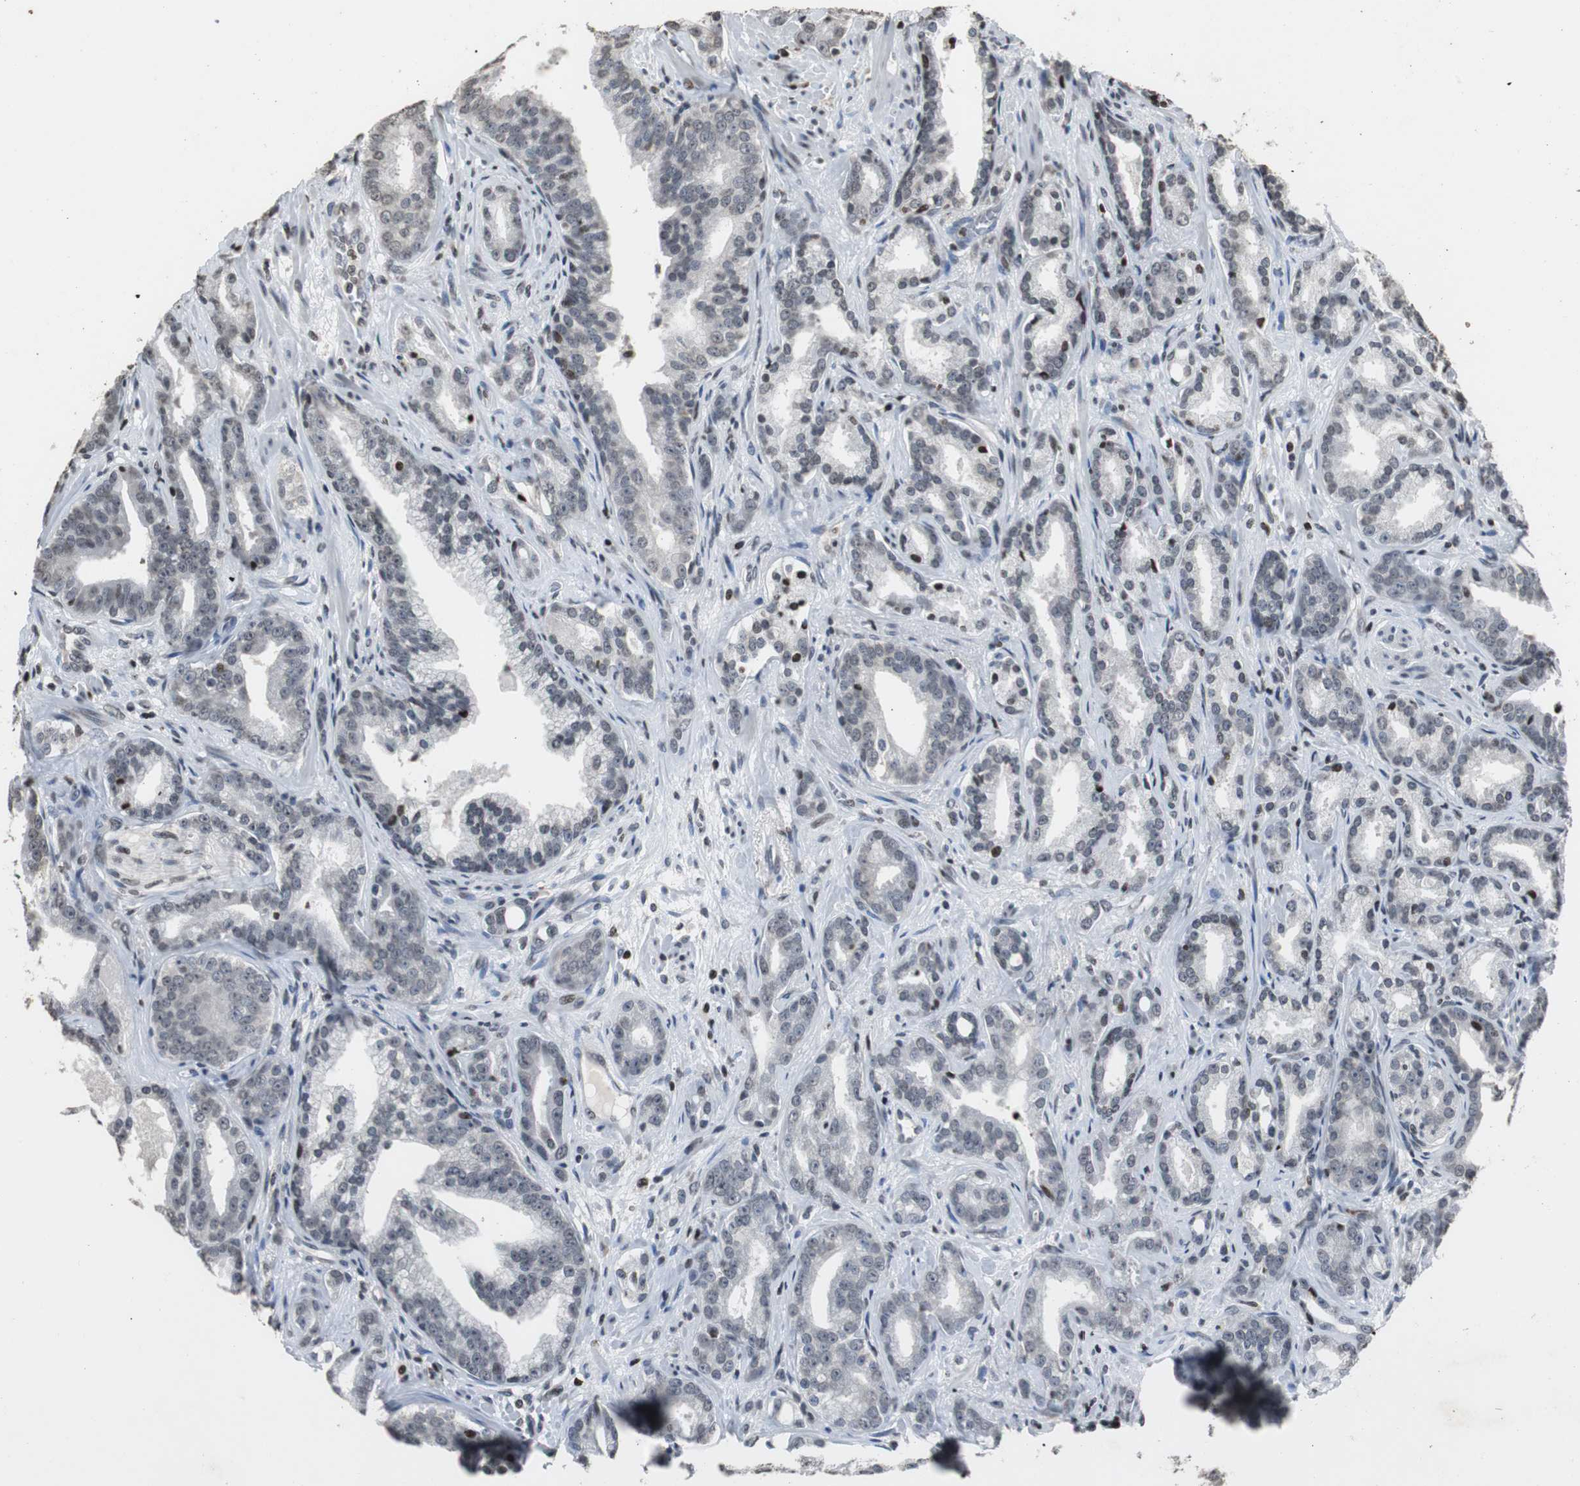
{"staining": {"intensity": "negative", "quantity": "none", "location": "none"}, "tissue": "prostate cancer", "cell_type": "Tumor cells", "image_type": "cancer", "snomed": [{"axis": "morphology", "description": "Adenocarcinoma, Low grade"}, {"axis": "topography", "description": "Prostate"}], "caption": "Immunohistochemistry micrograph of neoplastic tissue: adenocarcinoma (low-grade) (prostate) stained with DAB shows no significant protein staining in tumor cells.", "gene": "PAXIP1", "patient": {"sex": "male", "age": 63}}